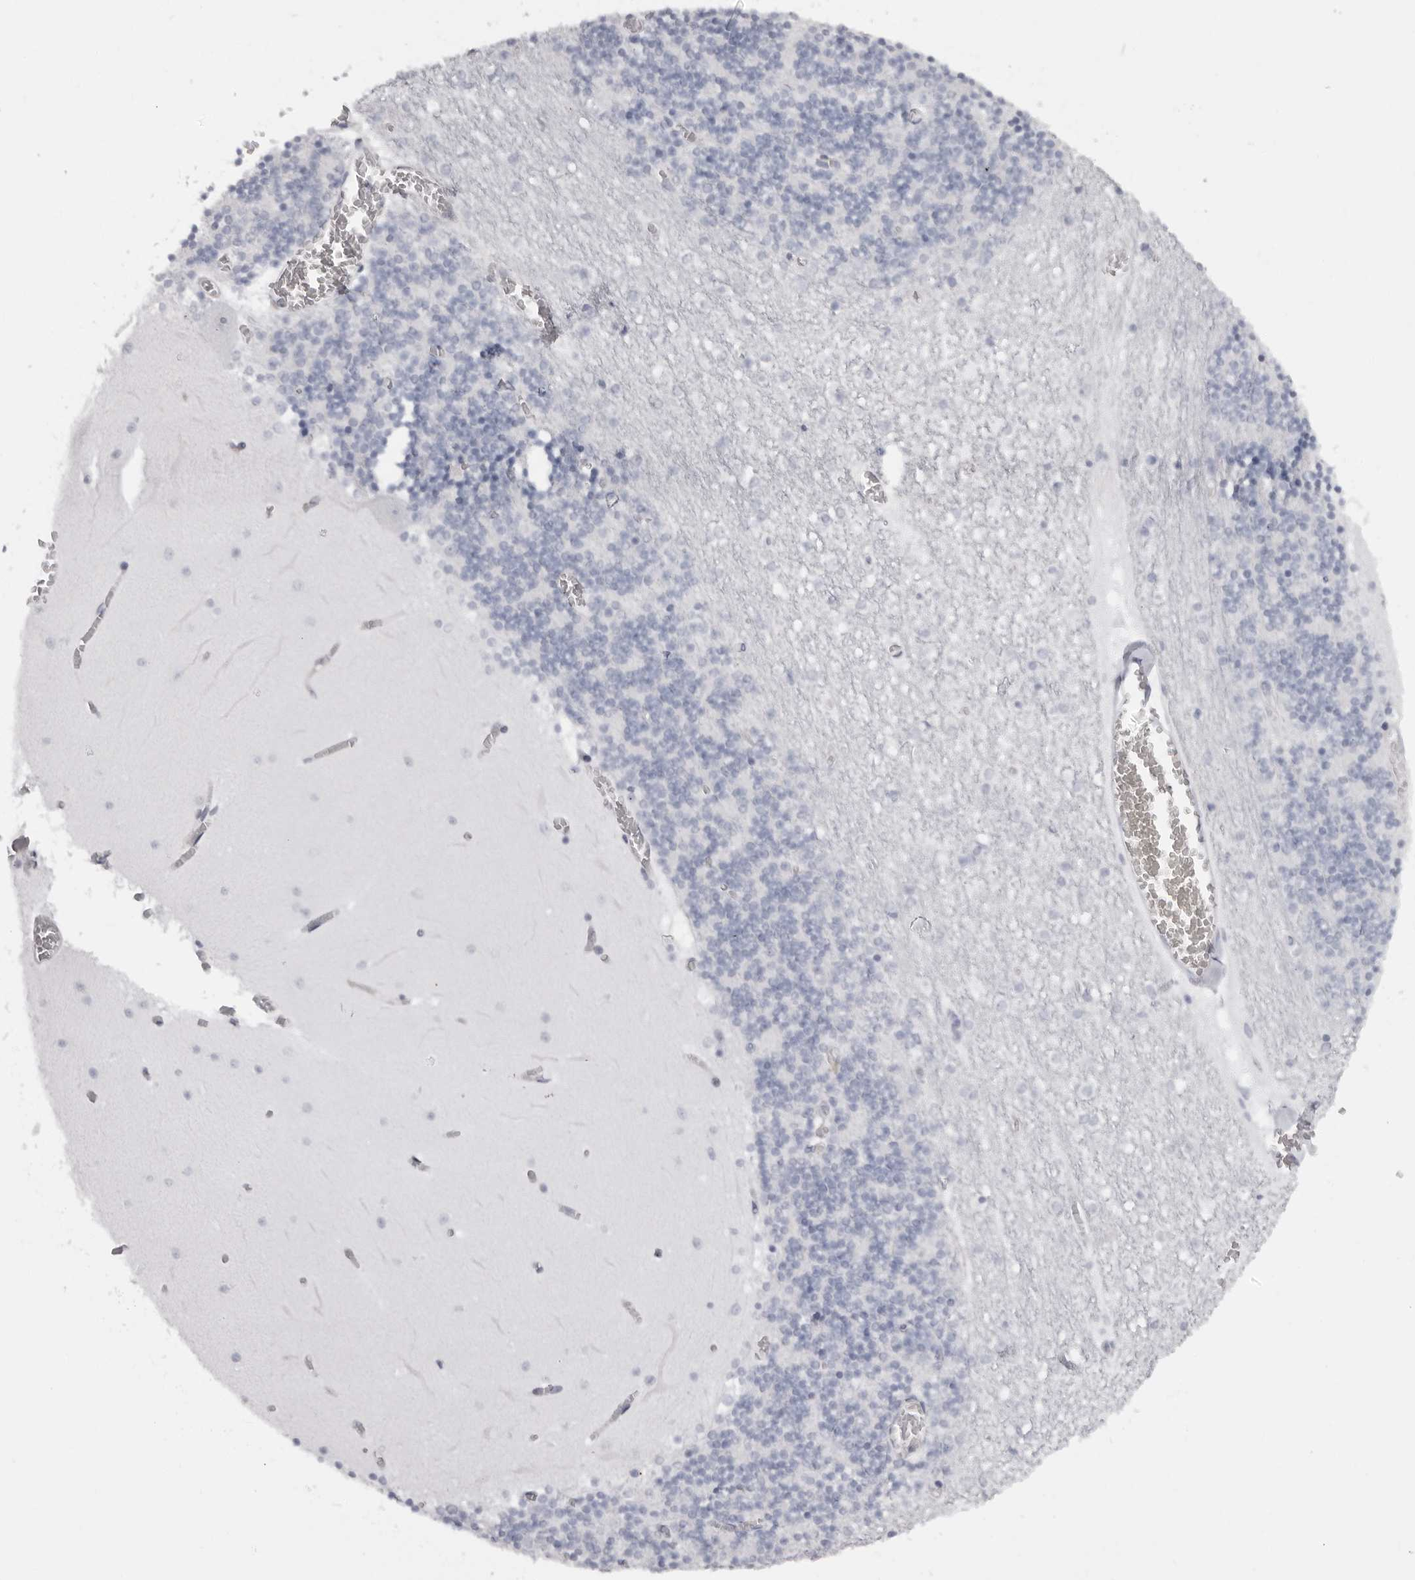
{"staining": {"intensity": "negative", "quantity": "none", "location": "none"}, "tissue": "cerebellum", "cell_type": "Cells in granular layer", "image_type": "normal", "snomed": [{"axis": "morphology", "description": "Normal tissue, NOS"}, {"axis": "topography", "description": "Cerebellum"}], "caption": "There is no significant staining in cells in granular layer of cerebellum.", "gene": "DNALI1", "patient": {"sex": "female", "age": 28}}